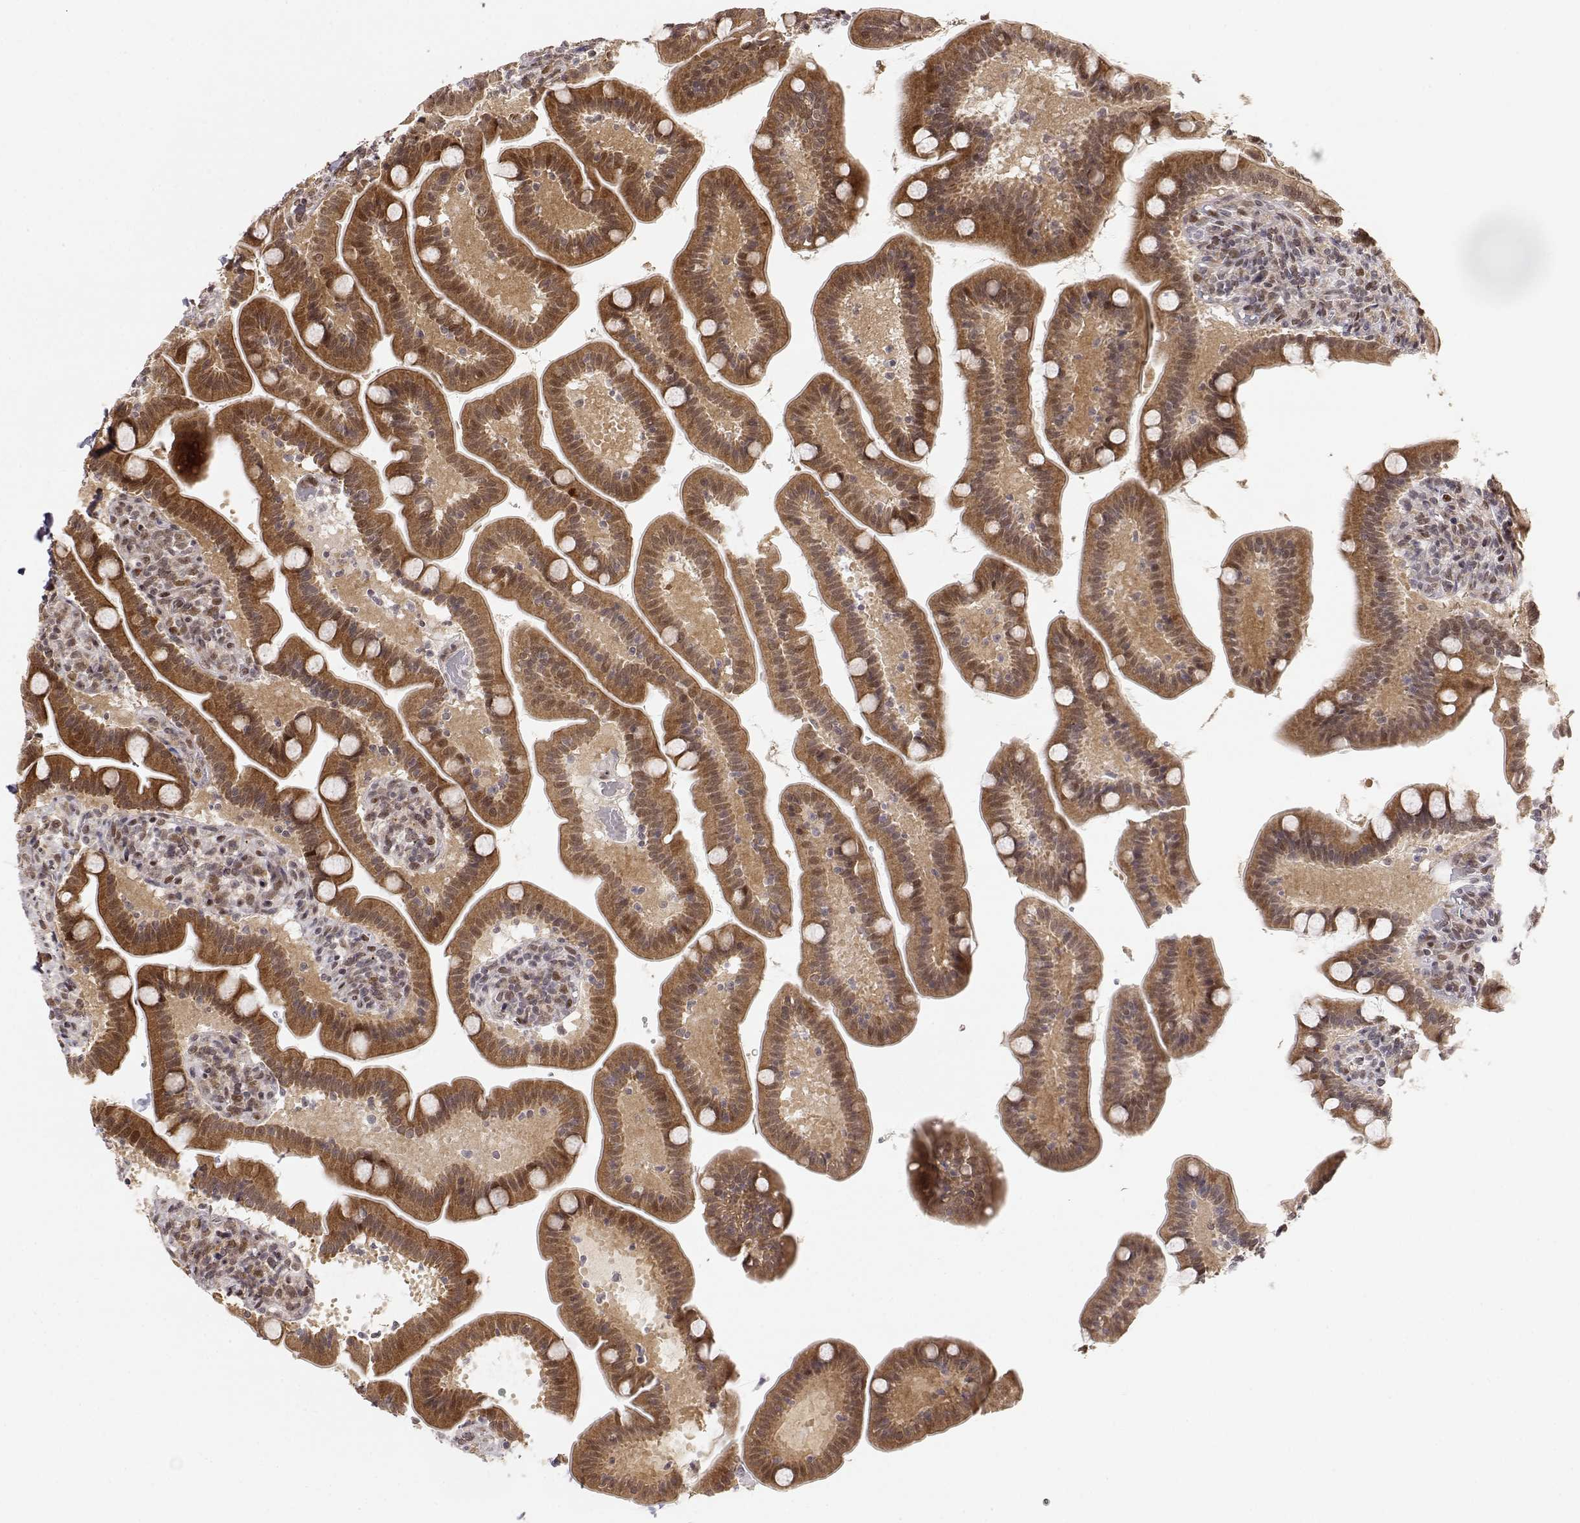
{"staining": {"intensity": "strong", "quantity": ">75%", "location": "cytoplasmic/membranous"}, "tissue": "small intestine", "cell_type": "Glandular cells", "image_type": "normal", "snomed": [{"axis": "morphology", "description": "Normal tissue, NOS"}, {"axis": "topography", "description": "Small intestine"}], "caption": "DAB immunohistochemical staining of unremarkable small intestine reveals strong cytoplasmic/membranous protein positivity in about >75% of glandular cells. The protein of interest is stained brown, and the nuclei are stained in blue (DAB (3,3'-diaminobenzidine) IHC with brightfield microscopy, high magnification).", "gene": "BRCA1", "patient": {"sex": "male", "age": 66}}